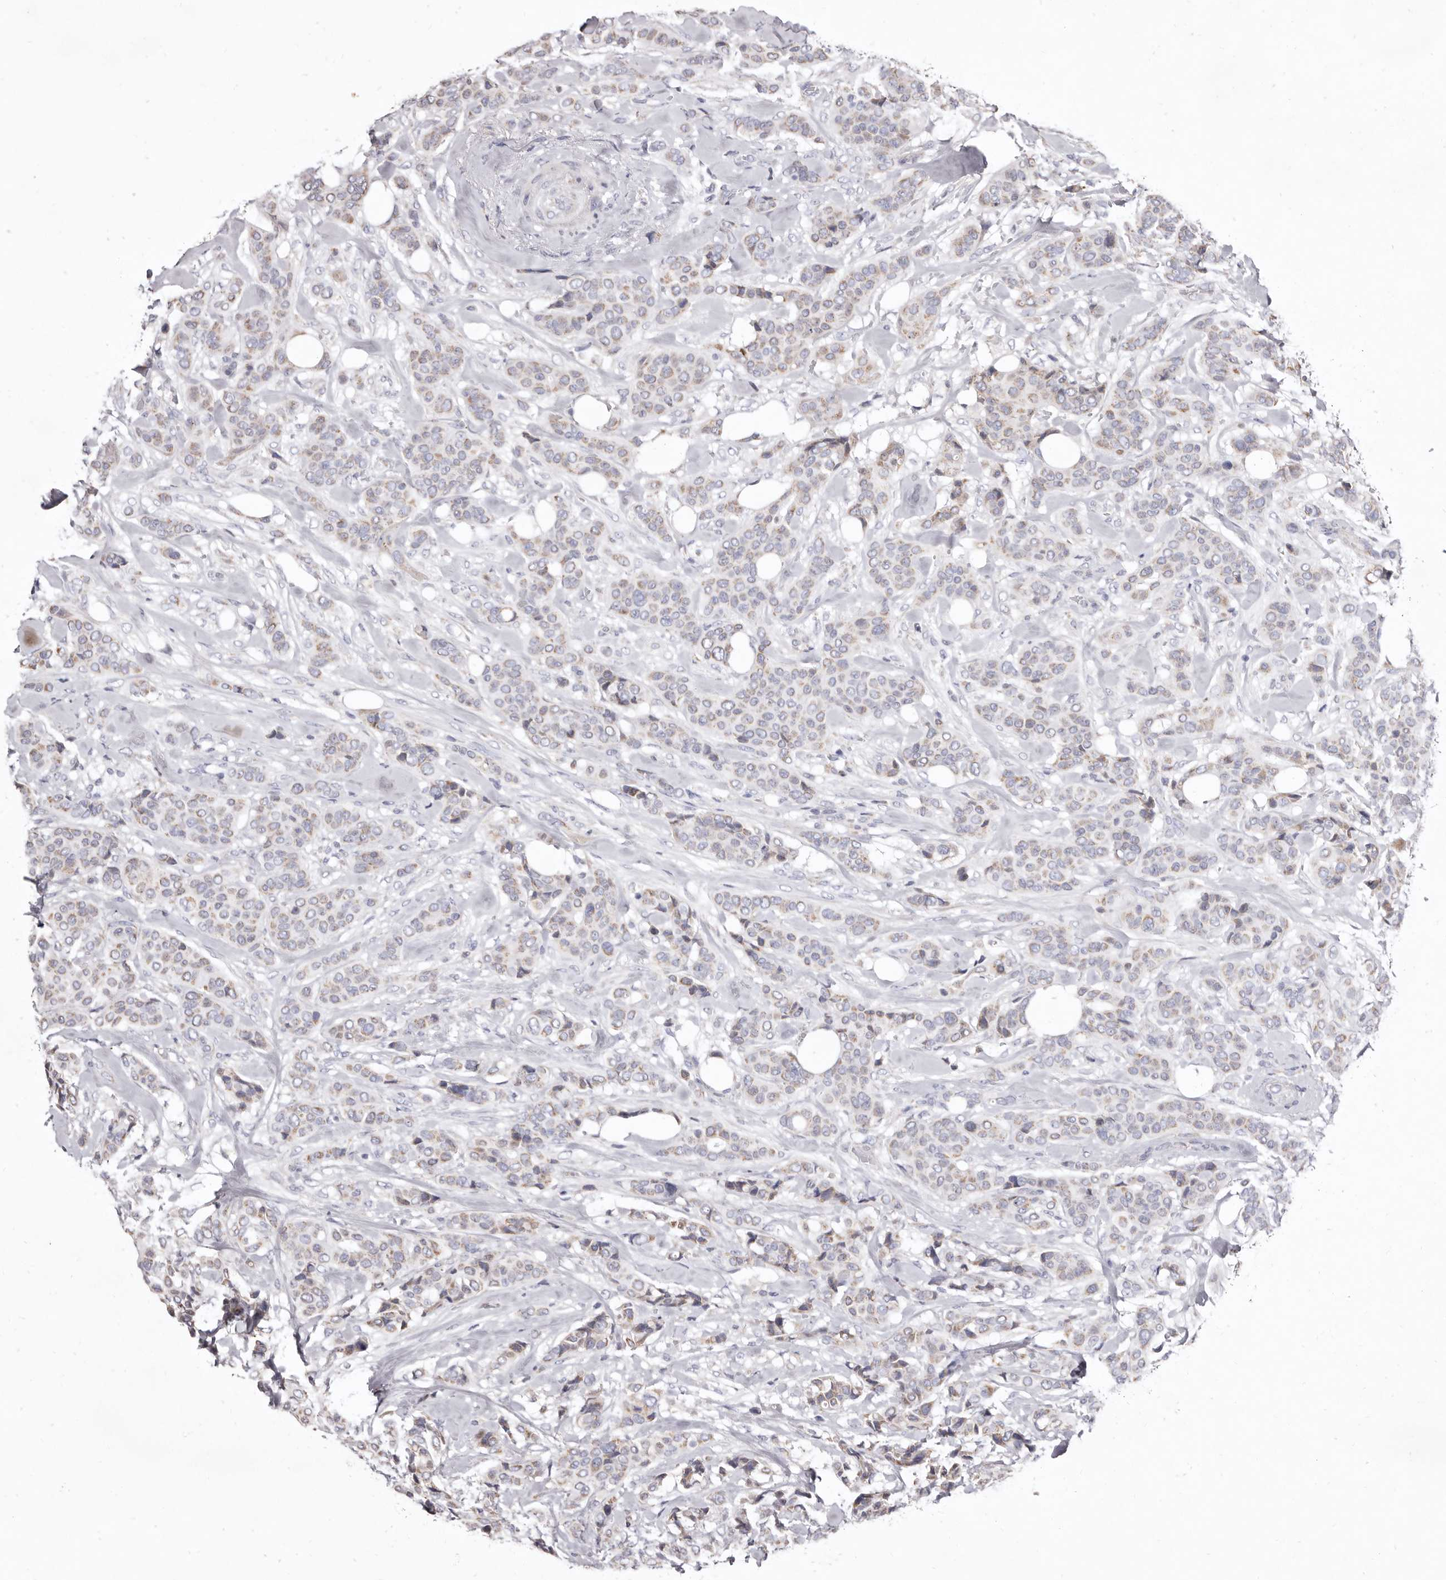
{"staining": {"intensity": "weak", "quantity": "25%-75%", "location": "cytoplasmic/membranous"}, "tissue": "breast cancer", "cell_type": "Tumor cells", "image_type": "cancer", "snomed": [{"axis": "morphology", "description": "Lobular carcinoma"}, {"axis": "topography", "description": "Breast"}], "caption": "Immunohistochemistry (IHC) histopathology image of neoplastic tissue: human breast cancer (lobular carcinoma) stained using immunohistochemistry (IHC) shows low levels of weak protein expression localized specifically in the cytoplasmic/membranous of tumor cells, appearing as a cytoplasmic/membranous brown color.", "gene": "CYP2E1", "patient": {"sex": "female", "age": 51}}